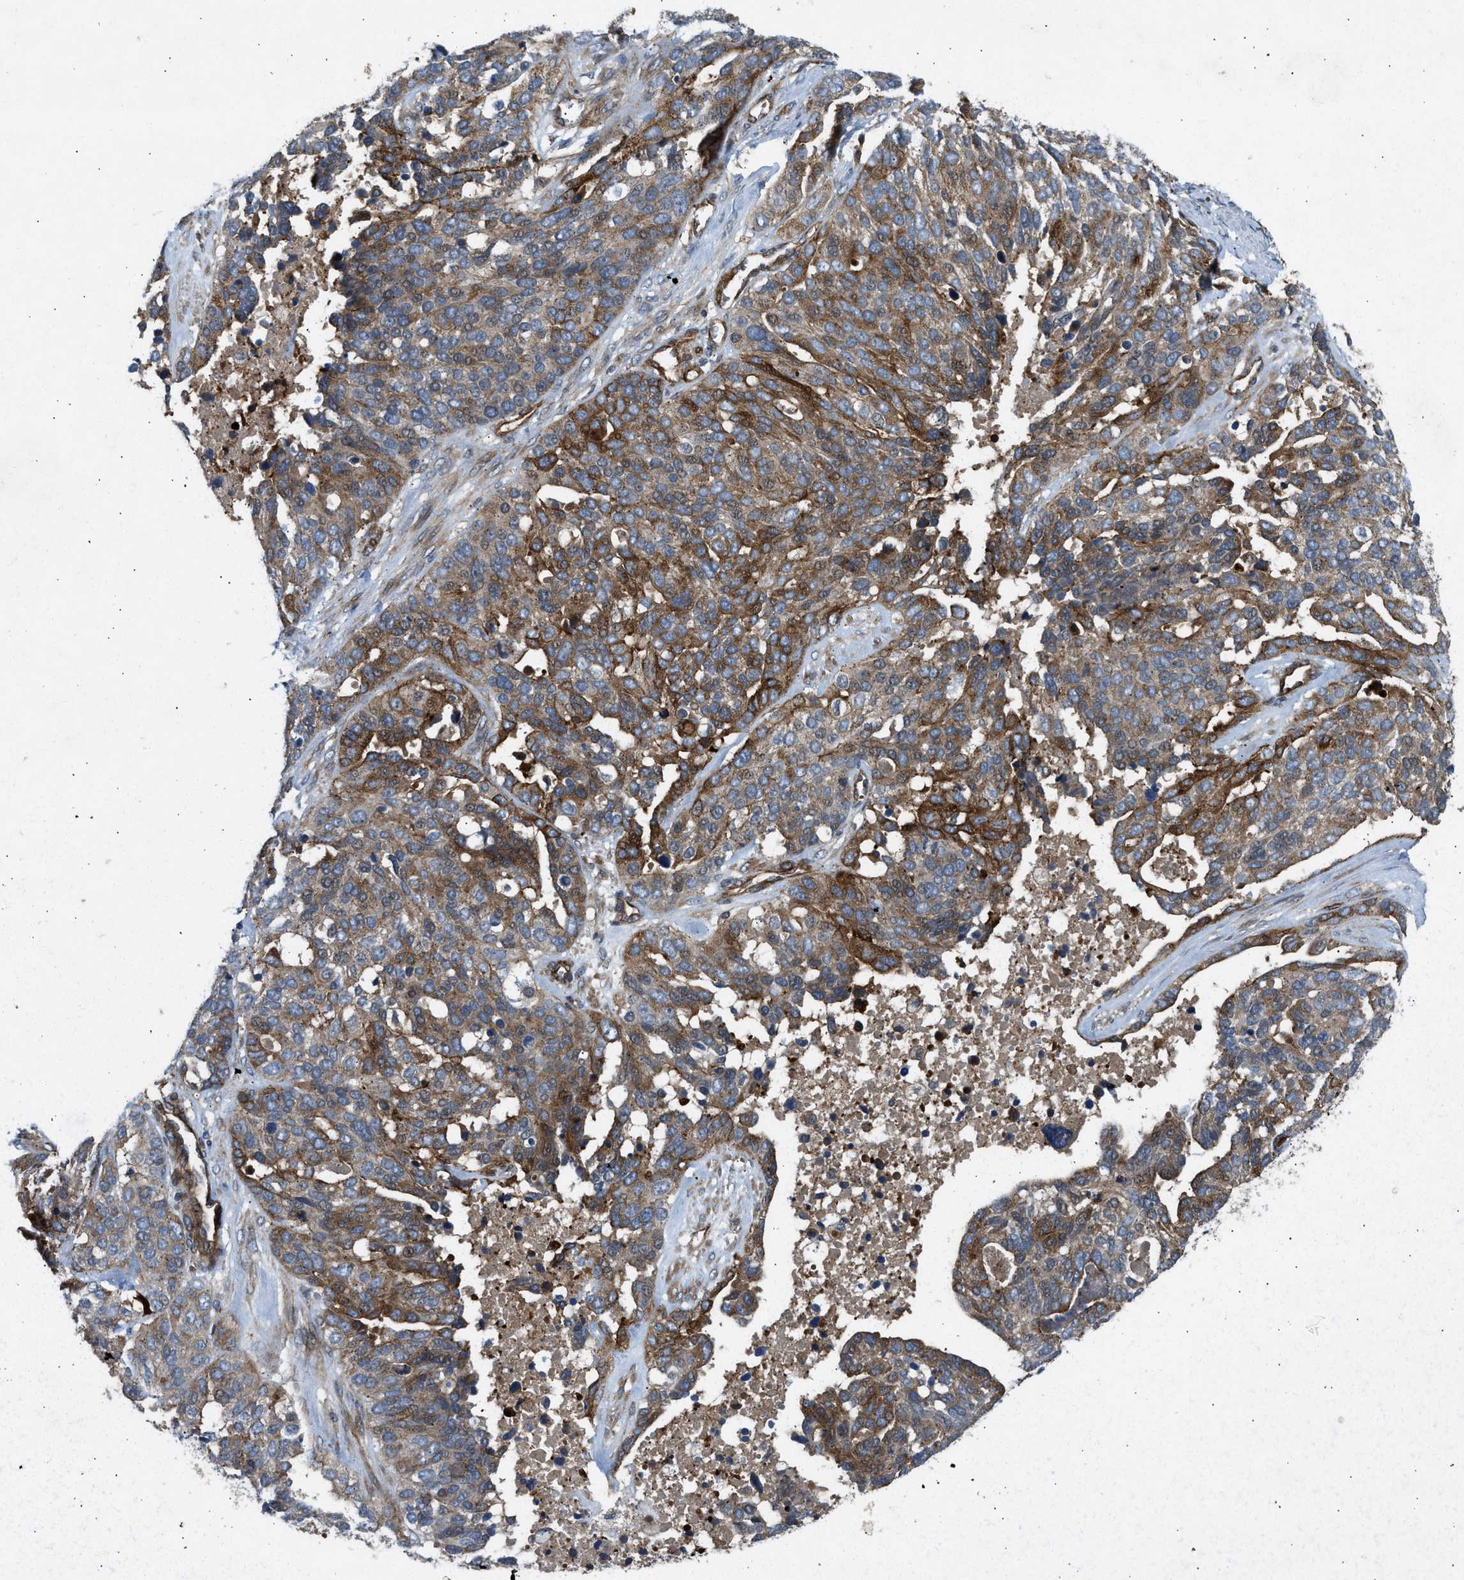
{"staining": {"intensity": "moderate", "quantity": ">75%", "location": "cytoplasmic/membranous"}, "tissue": "ovarian cancer", "cell_type": "Tumor cells", "image_type": "cancer", "snomed": [{"axis": "morphology", "description": "Cystadenocarcinoma, serous, NOS"}, {"axis": "topography", "description": "Ovary"}], "caption": "There is medium levels of moderate cytoplasmic/membranous staining in tumor cells of ovarian serous cystadenocarcinoma, as demonstrated by immunohistochemical staining (brown color).", "gene": "NYNRIN", "patient": {"sex": "female", "age": 44}}